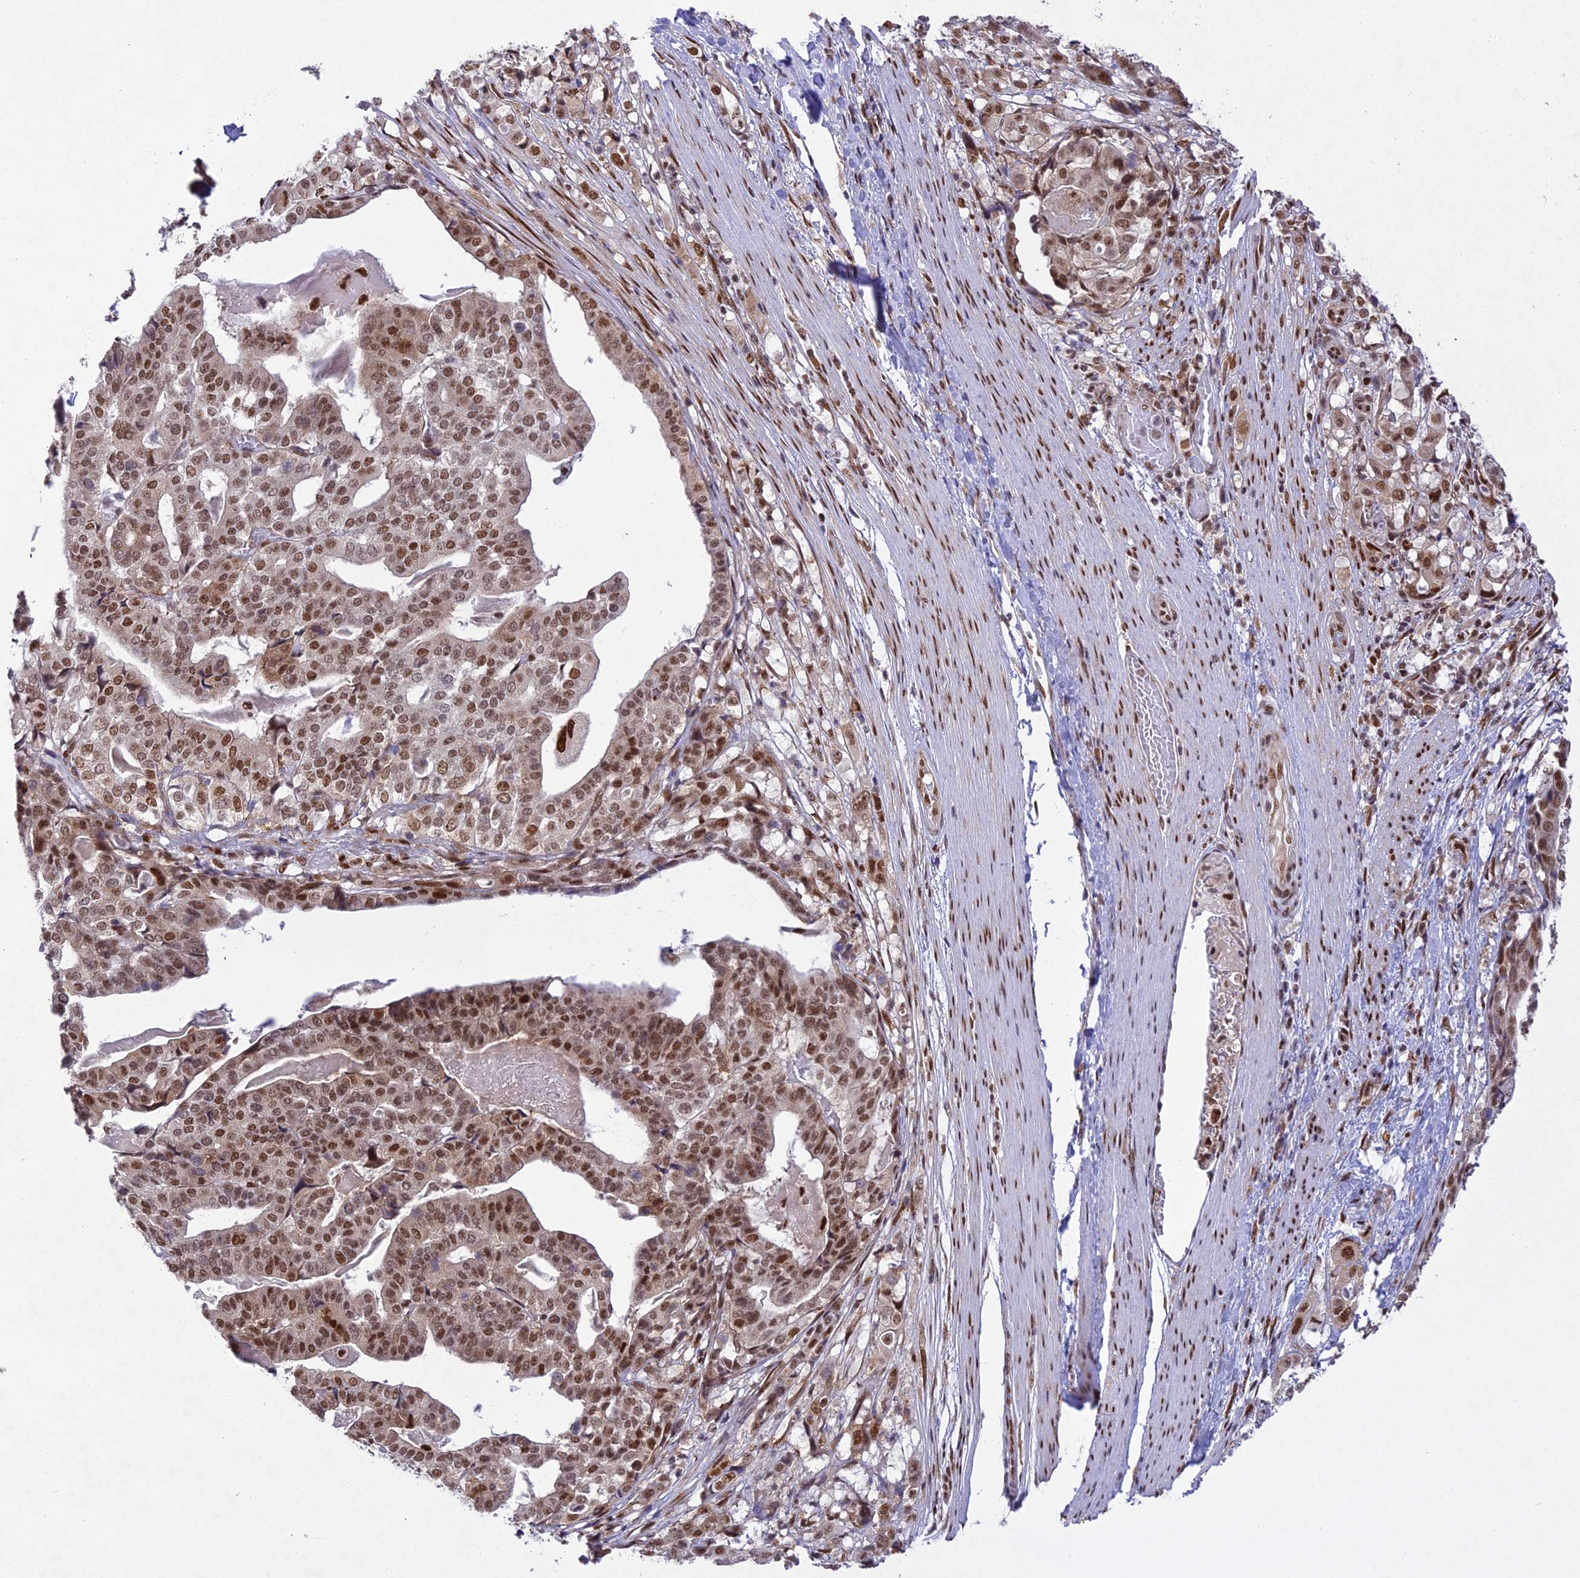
{"staining": {"intensity": "moderate", "quantity": ">75%", "location": "nuclear"}, "tissue": "stomach cancer", "cell_type": "Tumor cells", "image_type": "cancer", "snomed": [{"axis": "morphology", "description": "Adenocarcinoma, NOS"}, {"axis": "topography", "description": "Stomach"}], "caption": "Immunohistochemical staining of human stomach cancer reveals moderate nuclear protein staining in approximately >75% of tumor cells.", "gene": "DDX1", "patient": {"sex": "male", "age": 48}}